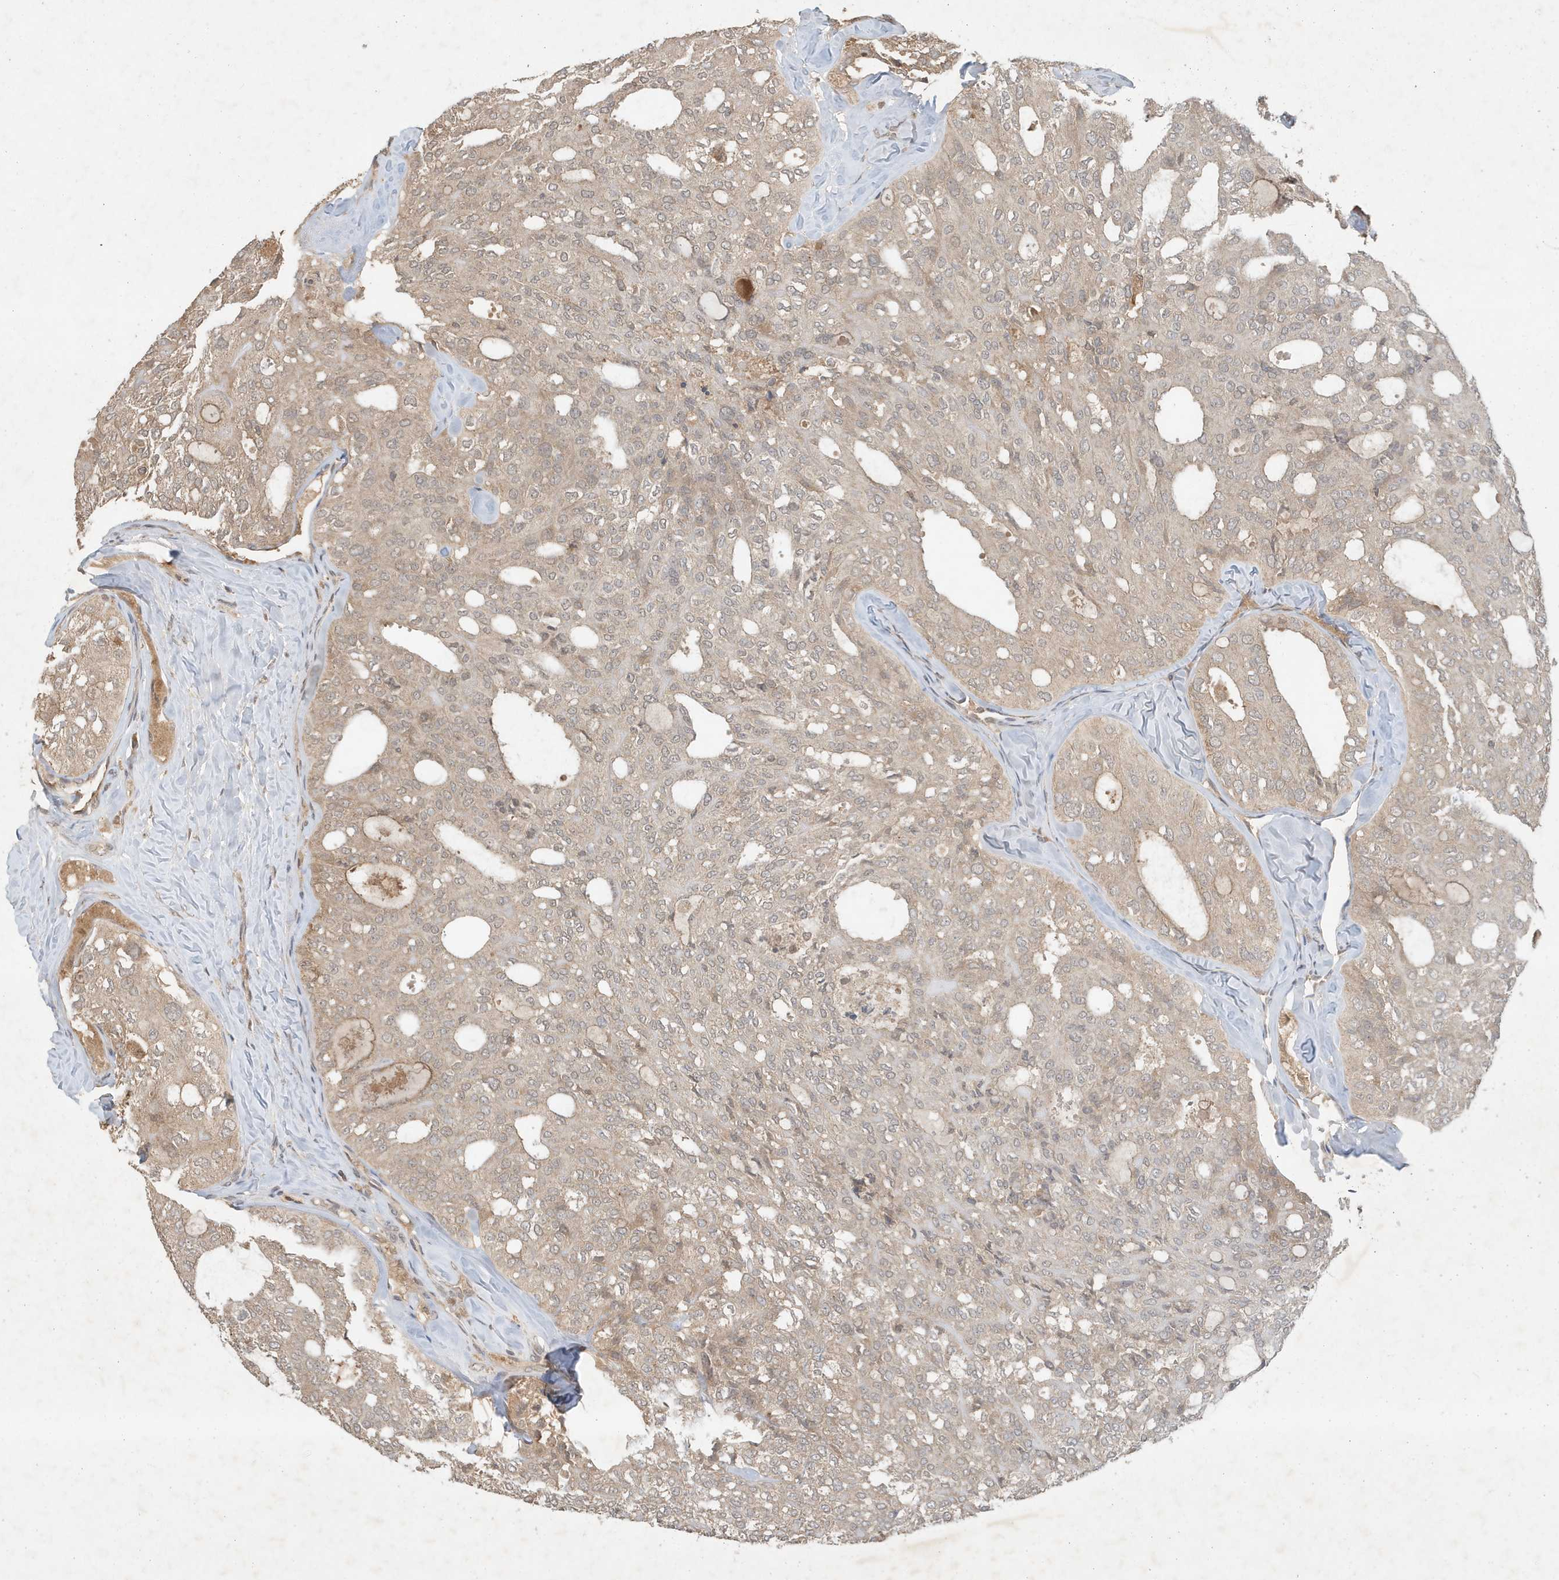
{"staining": {"intensity": "weak", "quantity": ">75%", "location": "cytoplasmic/membranous"}, "tissue": "thyroid cancer", "cell_type": "Tumor cells", "image_type": "cancer", "snomed": [{"axis": "morphology", "description": "Follicular adenoma carcinoma, NOS"}, {"axis": "topography", "description": "Thyroid gland"}], "caption": "A micrograph of thyroid cancer stained for a protein shows weak cytoplasmic/membranous brown staining in tumor cells. (DAB = brown stain, brightfield microscopy at high magnification).", "gene": "ABCB9", "patient": {"sex": "male", "age": 75}}